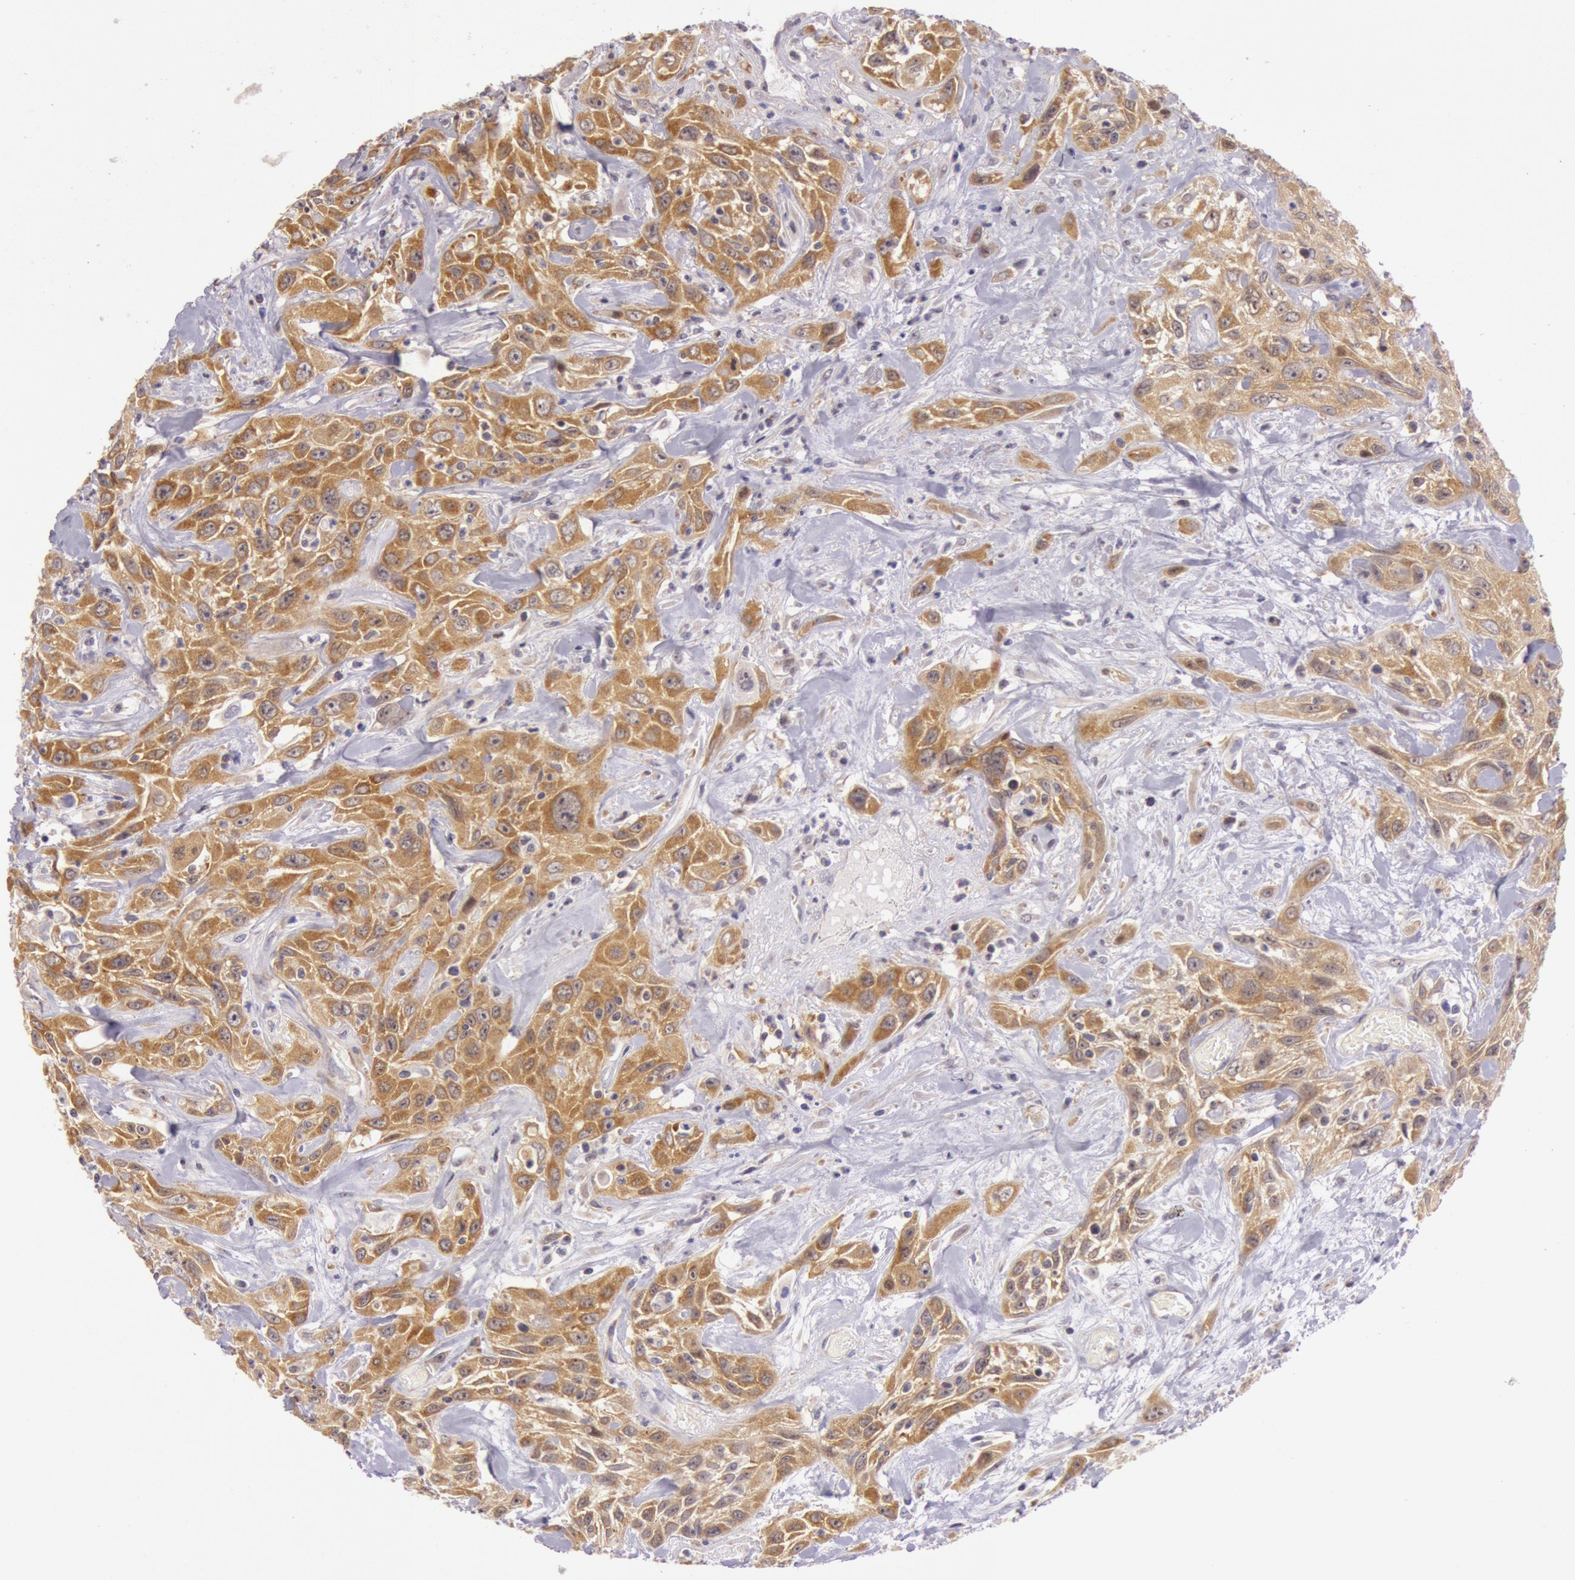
{"staining": {"intensity": "moderate", "quantity": ">75%", "location": "cytoplasmic/membranous"}, "tissue": "urothelial cancer", "cell_type": "Tumor cells", "image_type": "cancer", "snomed": [{"axis": "morphology", "description": "Urothelial carcinoma, High grade"}, {"axis": "topography", "description": "Urinary bladder"}], "caption": "Immunohistochemistry staining of urothelial carcinoma (high-grade), which shows medium levels of moderate cytoplasmic/membranous expression in about >75% of tumor cells indicating moderate cytoplasmic/membranous protein staining. The staining was performed using DAB (3,3'-diaminobenzidine) (brown) for protein detection and nuclei were counterstained in hematoxylin (blue).", "gene": "CDK16", "patient": {"sex": "female", "age": 84}}